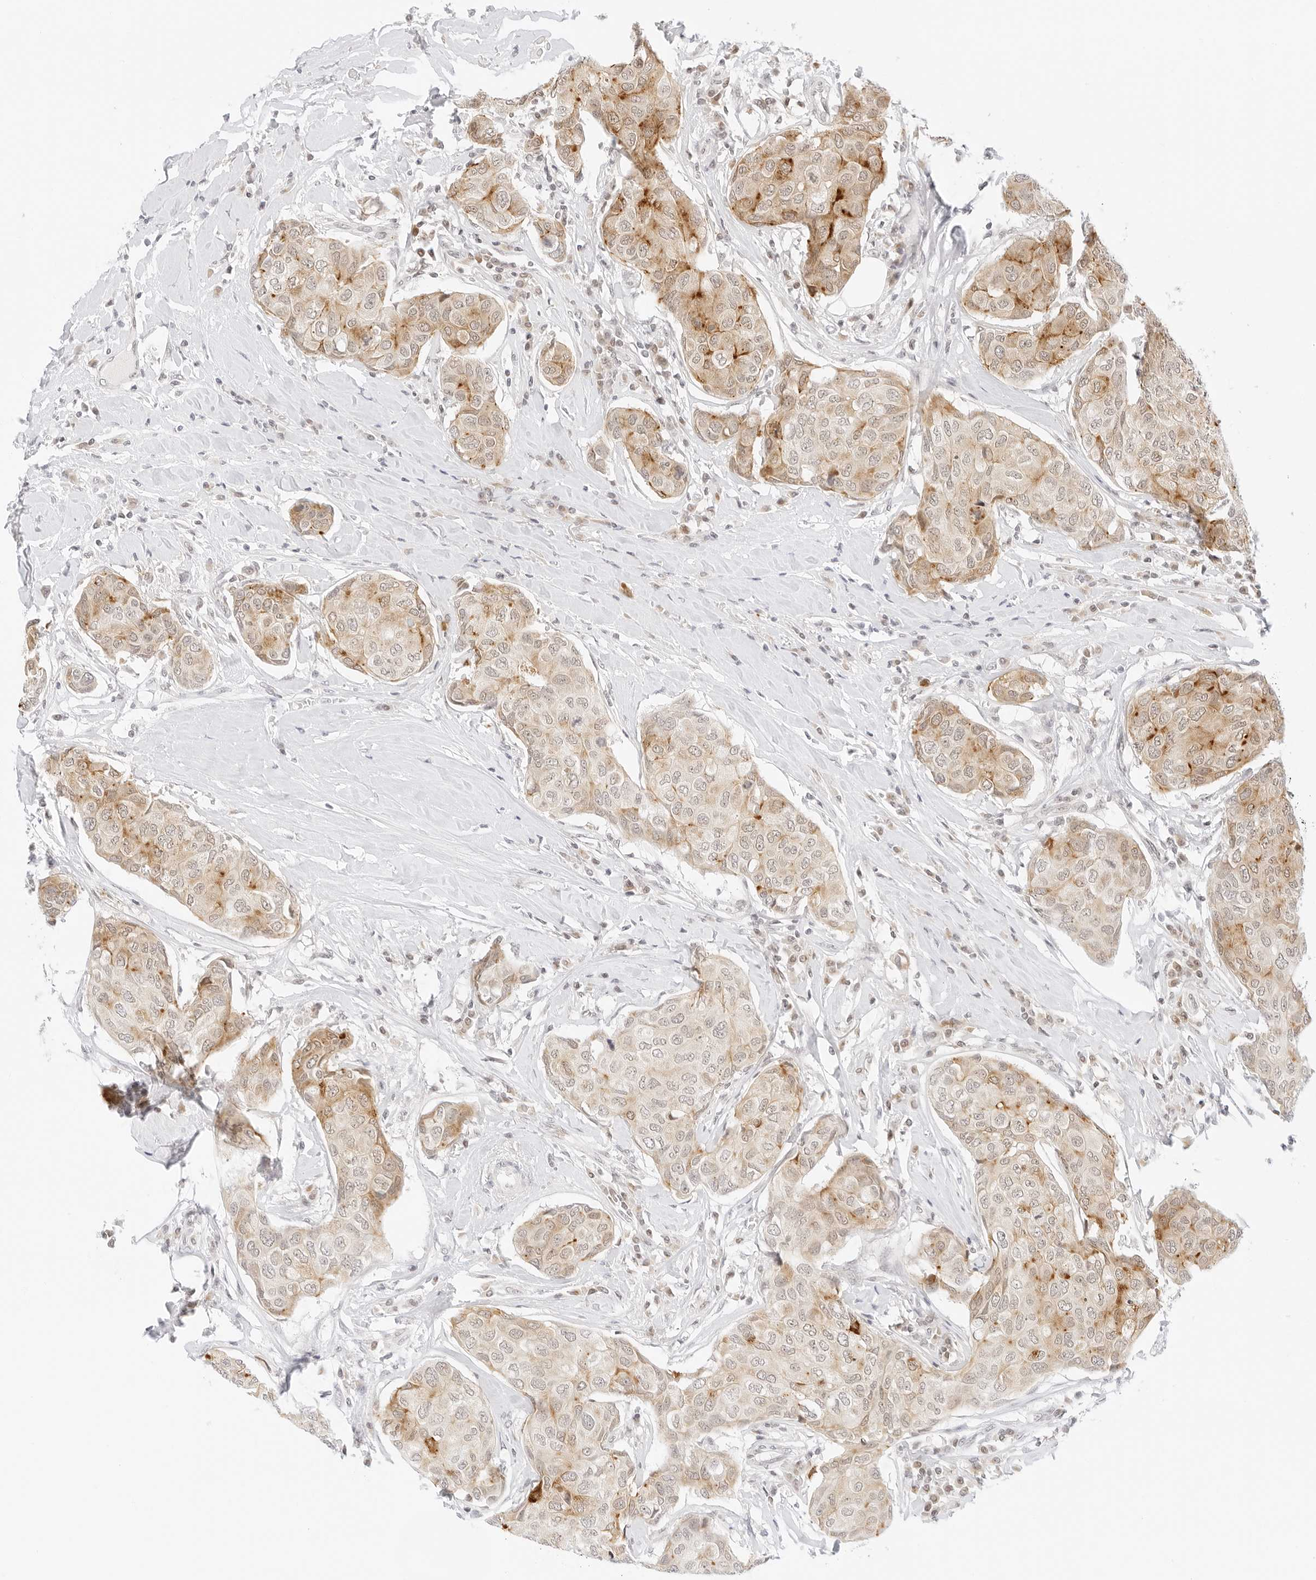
{"staining": {"intensity": "moderate", "quantity": "25%-75%", "location": "cytoplasmic/membranous"}, "tissue": "breast cancer", "cell_type": "Tumor cells", "image_type": "cancer", "snomed": [{"axis": "morphology", "description": "Duct carcinoma"}, {"axis": "topography", "description": "Breast"}], "caption": "This is an image of immunohistochemistry (IHC) staining of breast cancer, which shows moderate expression in the cytoplasmic/membranous of tumor cells.", "gene": "POLR3C", "patient": {"sex": "female", "age": 80}}